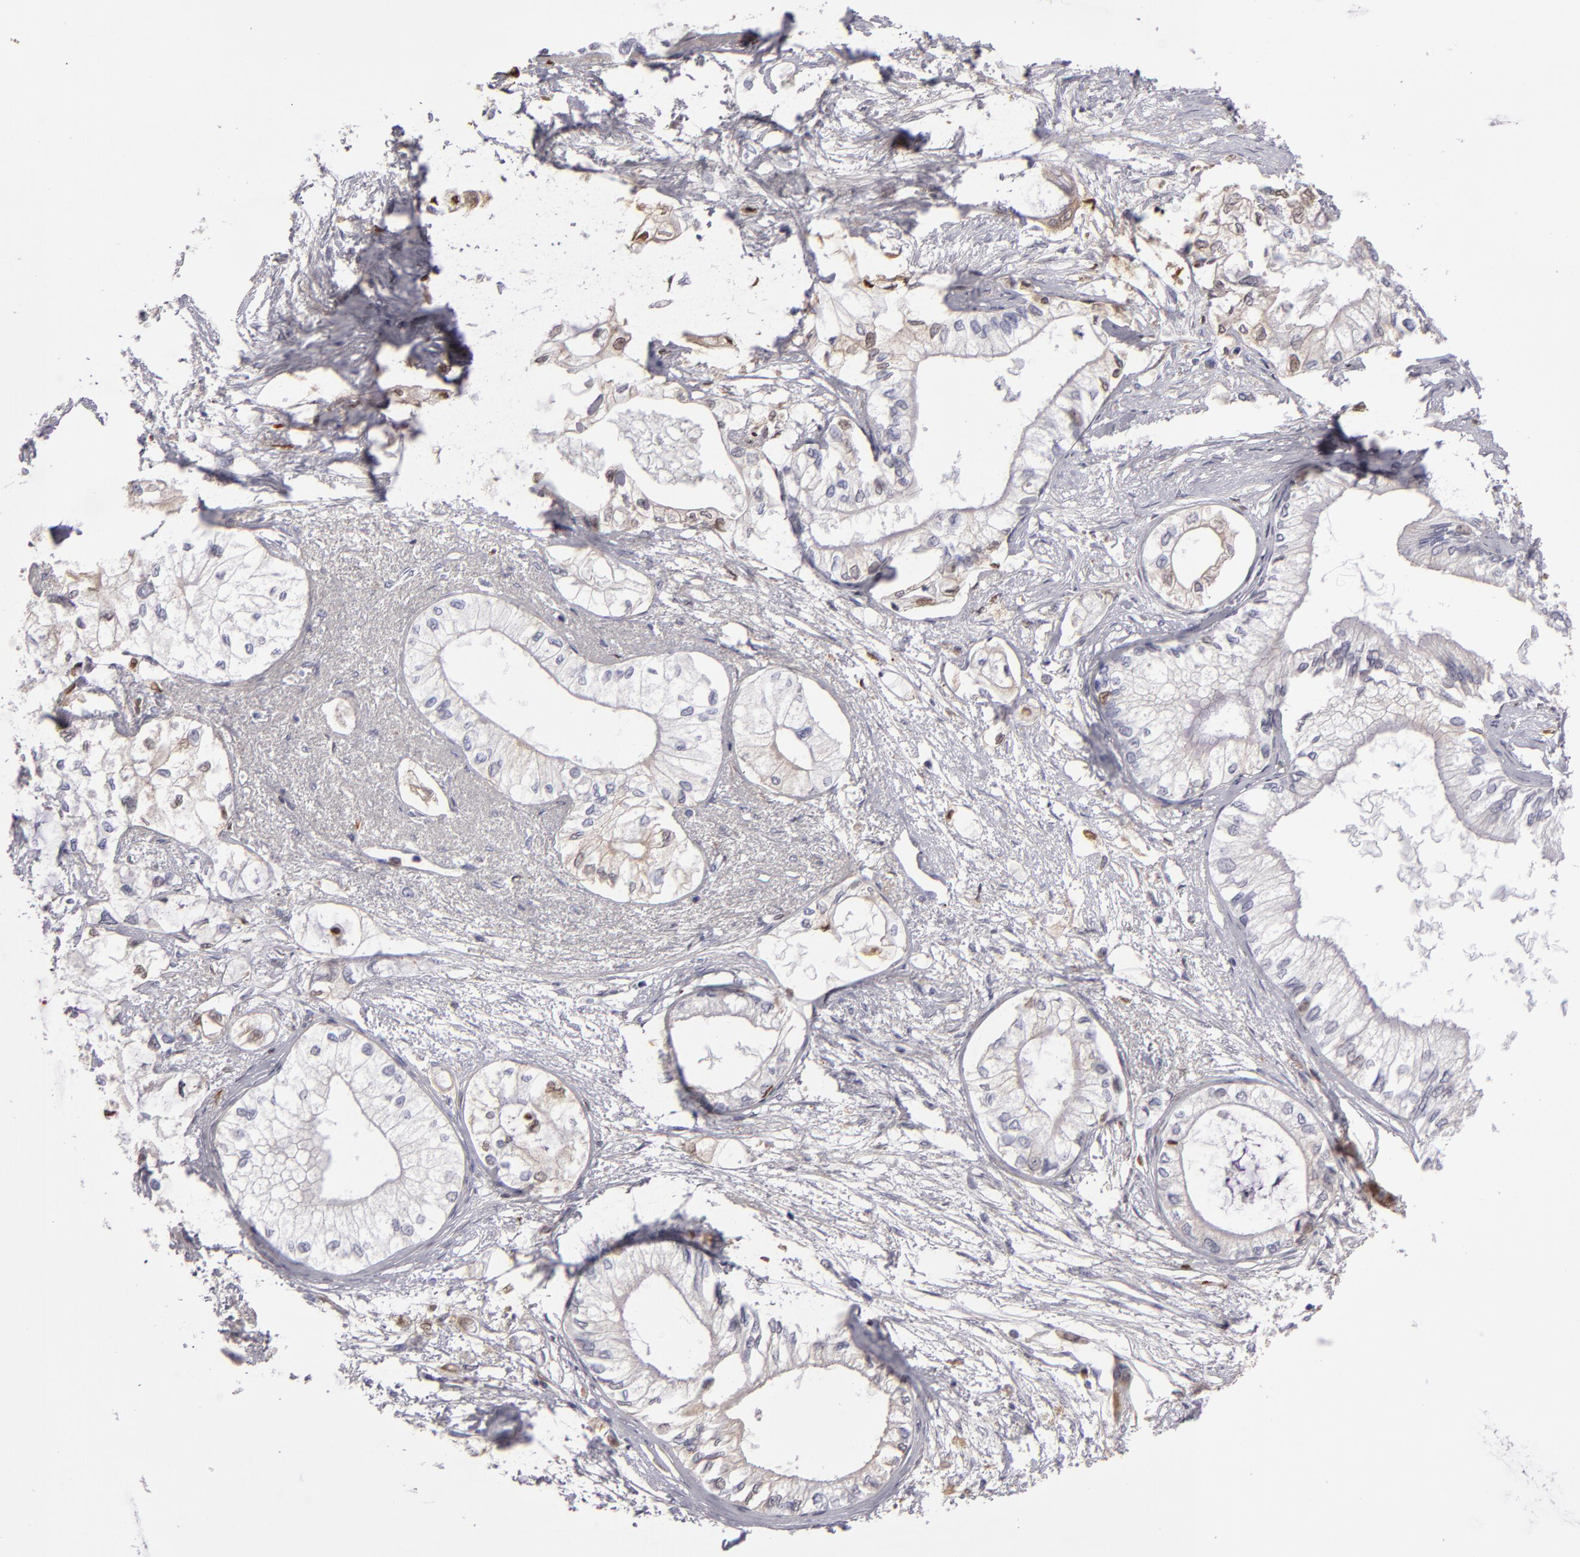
{"staining": {"intensity": "weak", "quantity": "<25%", "location": "cytoplasmic/membranous"}, "tissue": "pancreatic cancer", "cell_type": "Tumor cells", "image_type": "cancer", "snomed": [{"axis": "morphology", "description": "Adenocarcinoma, NOS"}, {"axis": "topography", "description": "Pancreas"}], "caption": "This is an IHC image of pancreatic cancer. There is no staining in tumor cells.", "gene": "CFB", "patient": {"sex": "male", "age": 79}}